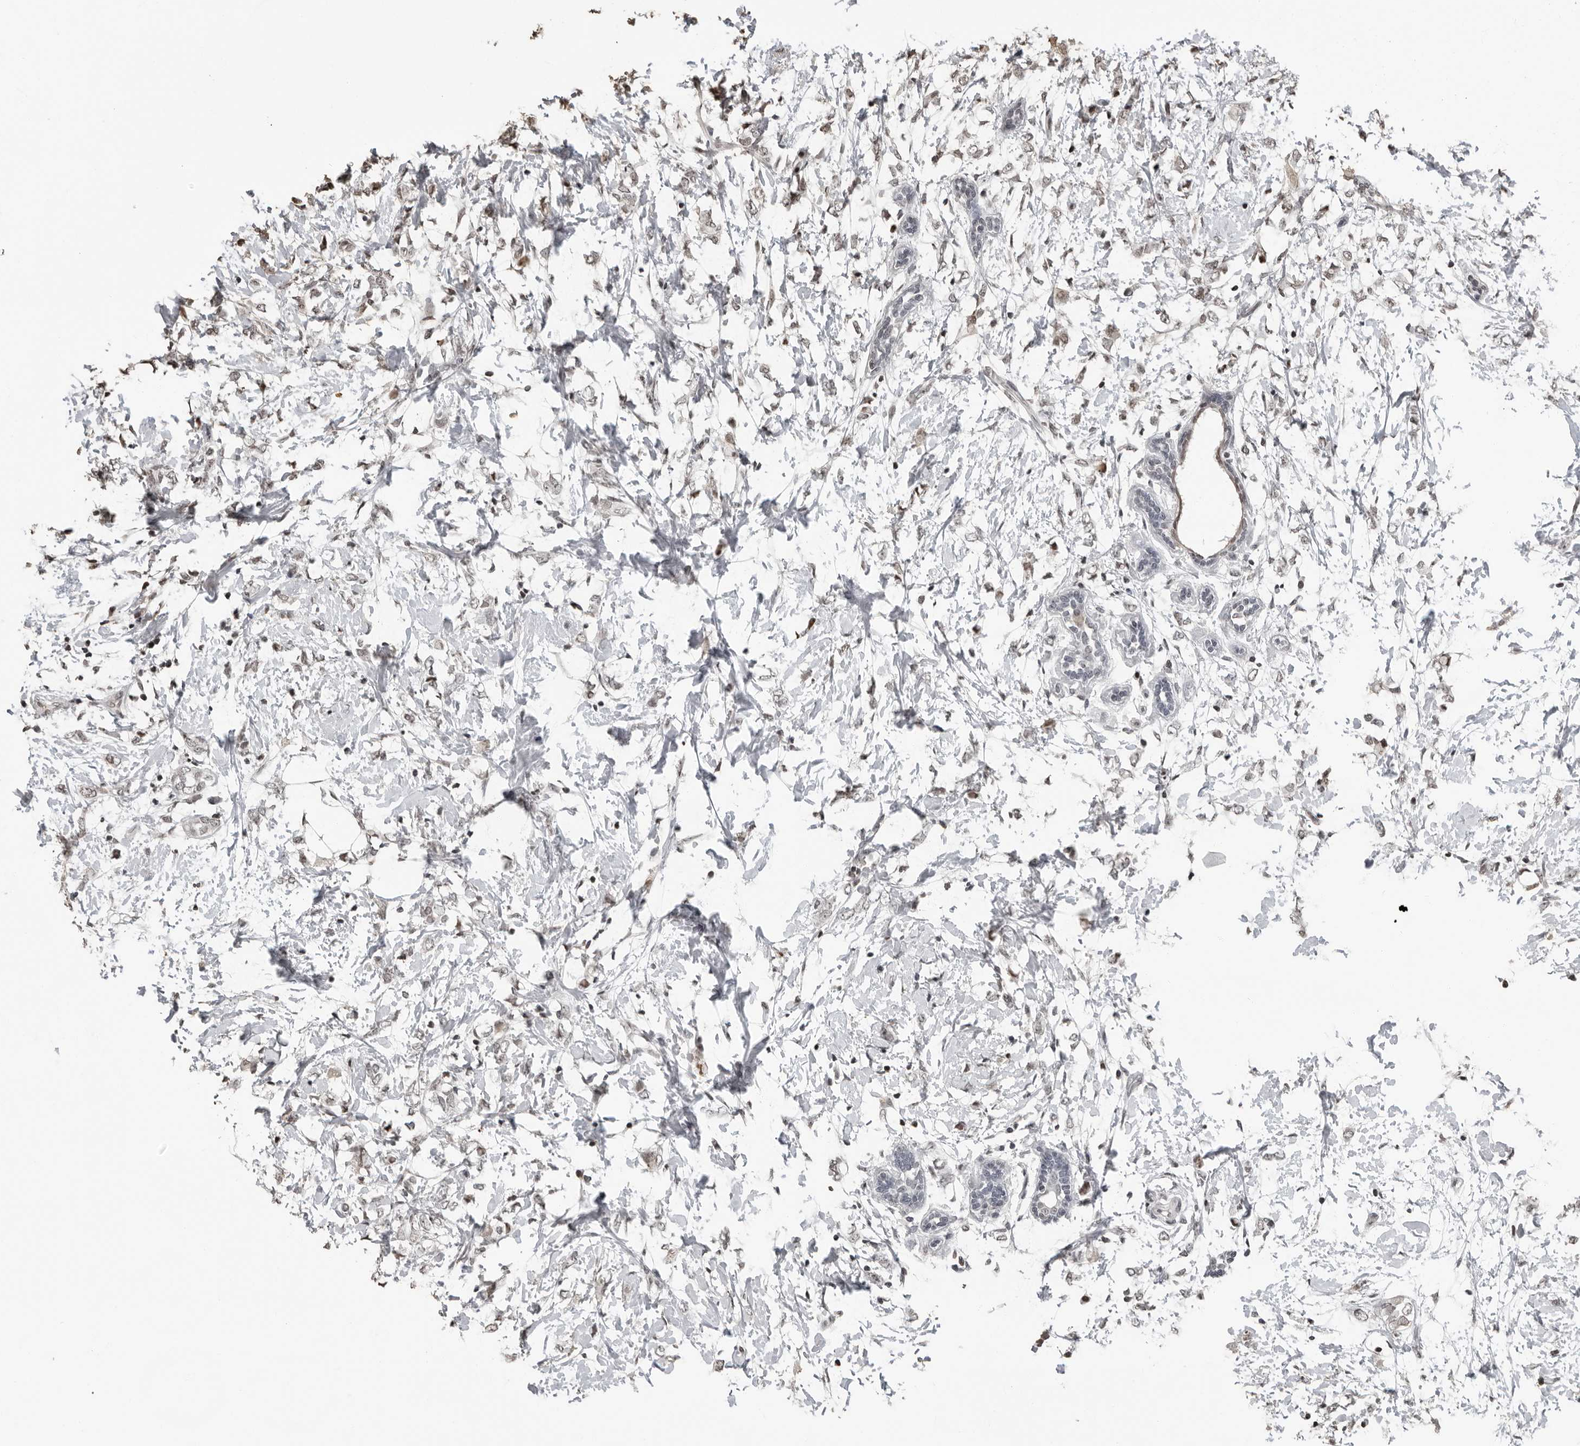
{"staining": {"intensity": "weak", "quantity": "25%-75%", "location": "nuclear"}, "tissue": "breast cancer", "cell_type": "Tumor cells", "image_type": "cancer", "snomed": [{"axis": "morphology", "description": "Normal tissue, NOS"}, {"axis": "morphology", "description": "Lobular carcinoma"}, {"axis": "topography", "description": "Breast"}], "caption": "DAB immunohistochemical staining of lobular carcinoma (breast) reveals weak nuclear protein positivity in about 25%-75% of tumor cells.", "gene": "ORC1", "patient": {"sex": "female", "age": 47}}